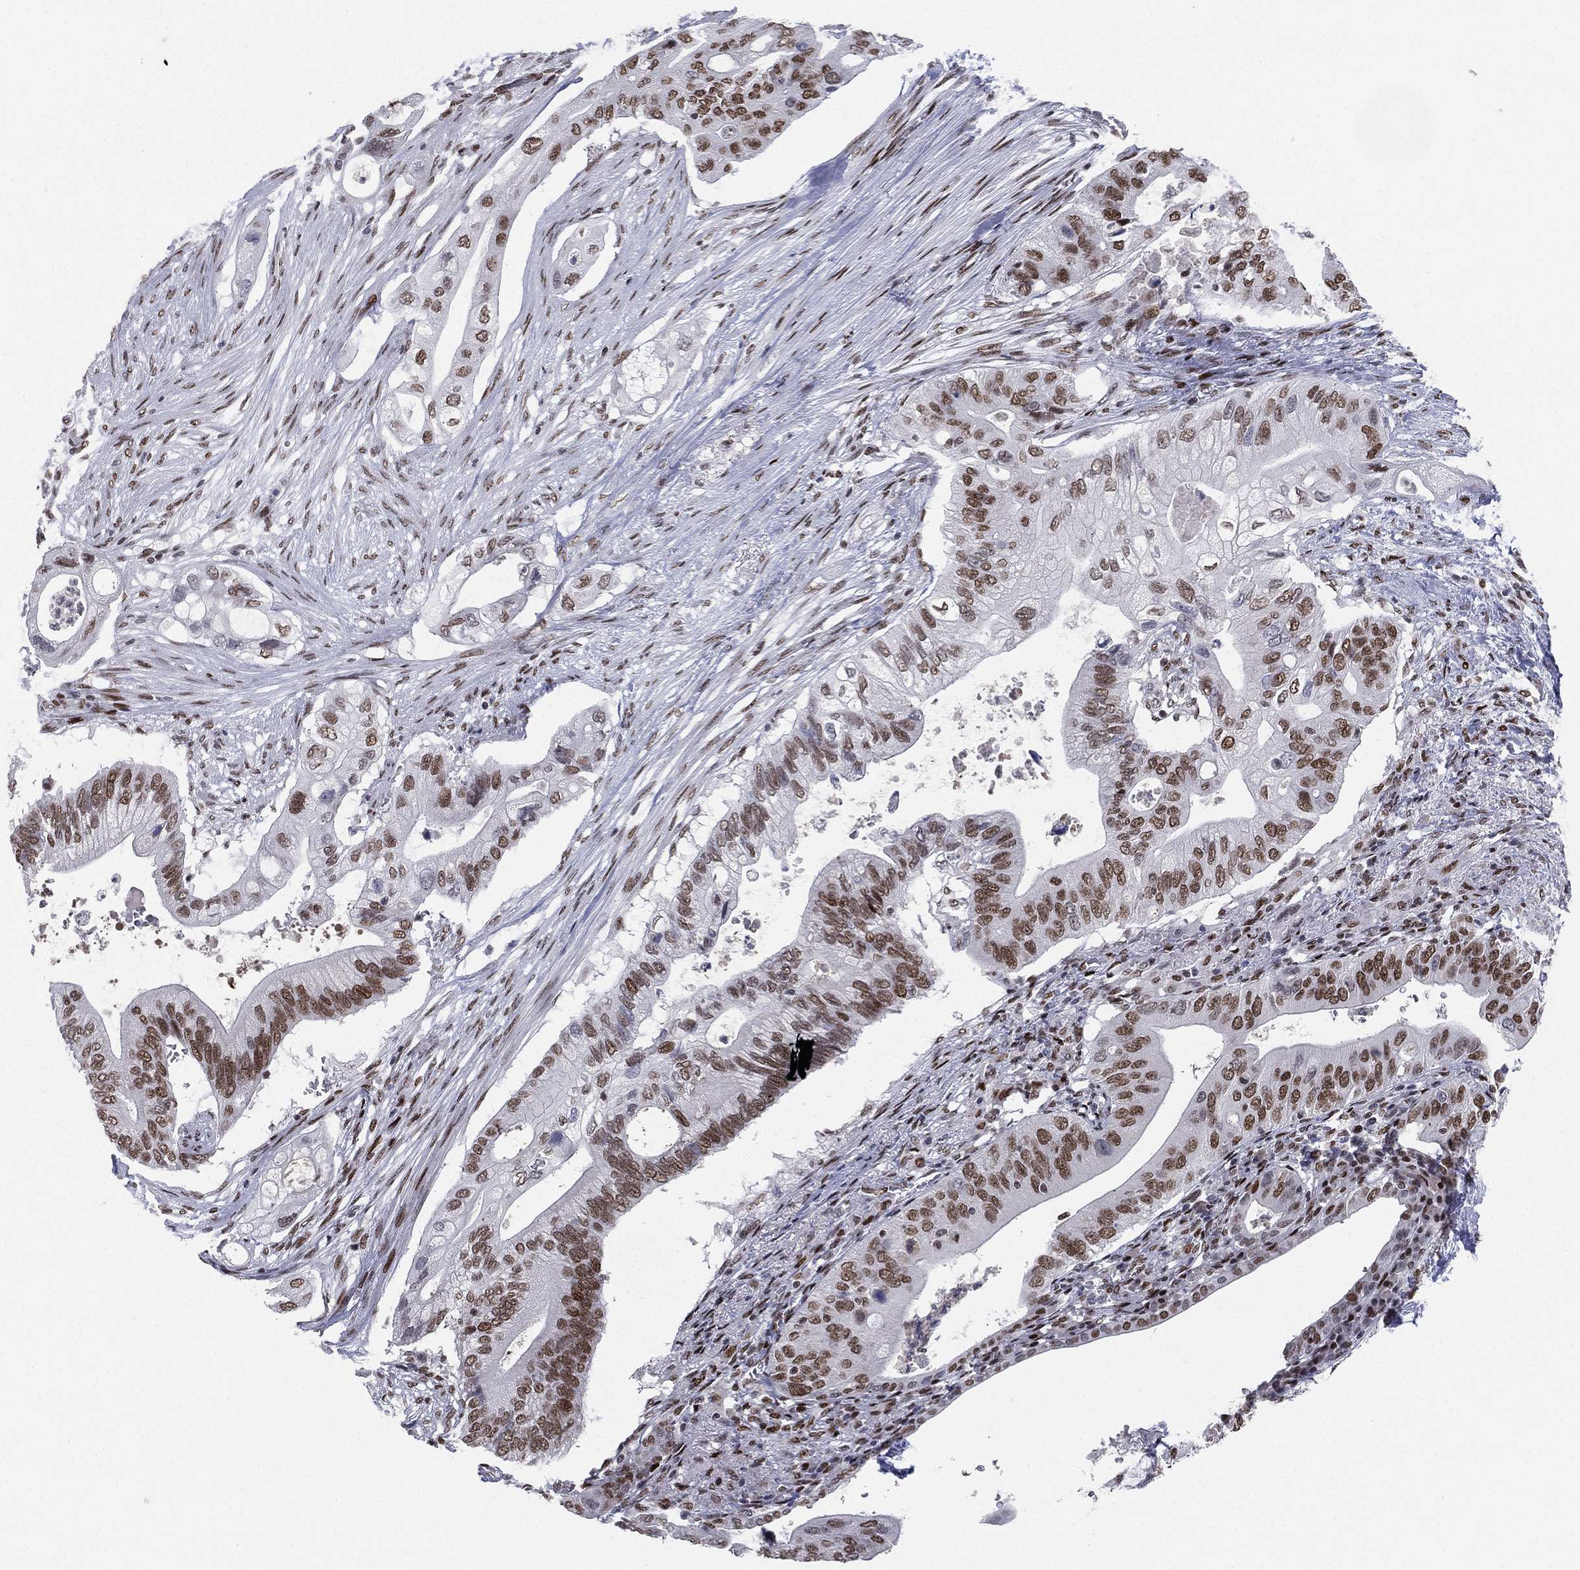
{"staining": {"intensity": "strong", "quantity": ">75%", "location": "nuclear"}, "tissue": "pancreatic cancer", "cell_type": "Tumor cells", "image_type": "cancer", "snomed": [{"axis": "morphology", "description": "Adenocarcinoma, NOS"}, {"axis": "topography", "description": "Pancreas"}], "caption": "Protein staining by IHC reveals strong nuclear staining in about >75% of tumor cells in pancreatic cancer.", "gene": "RTF1", "patient": {"sex": "female", "age": 72}}